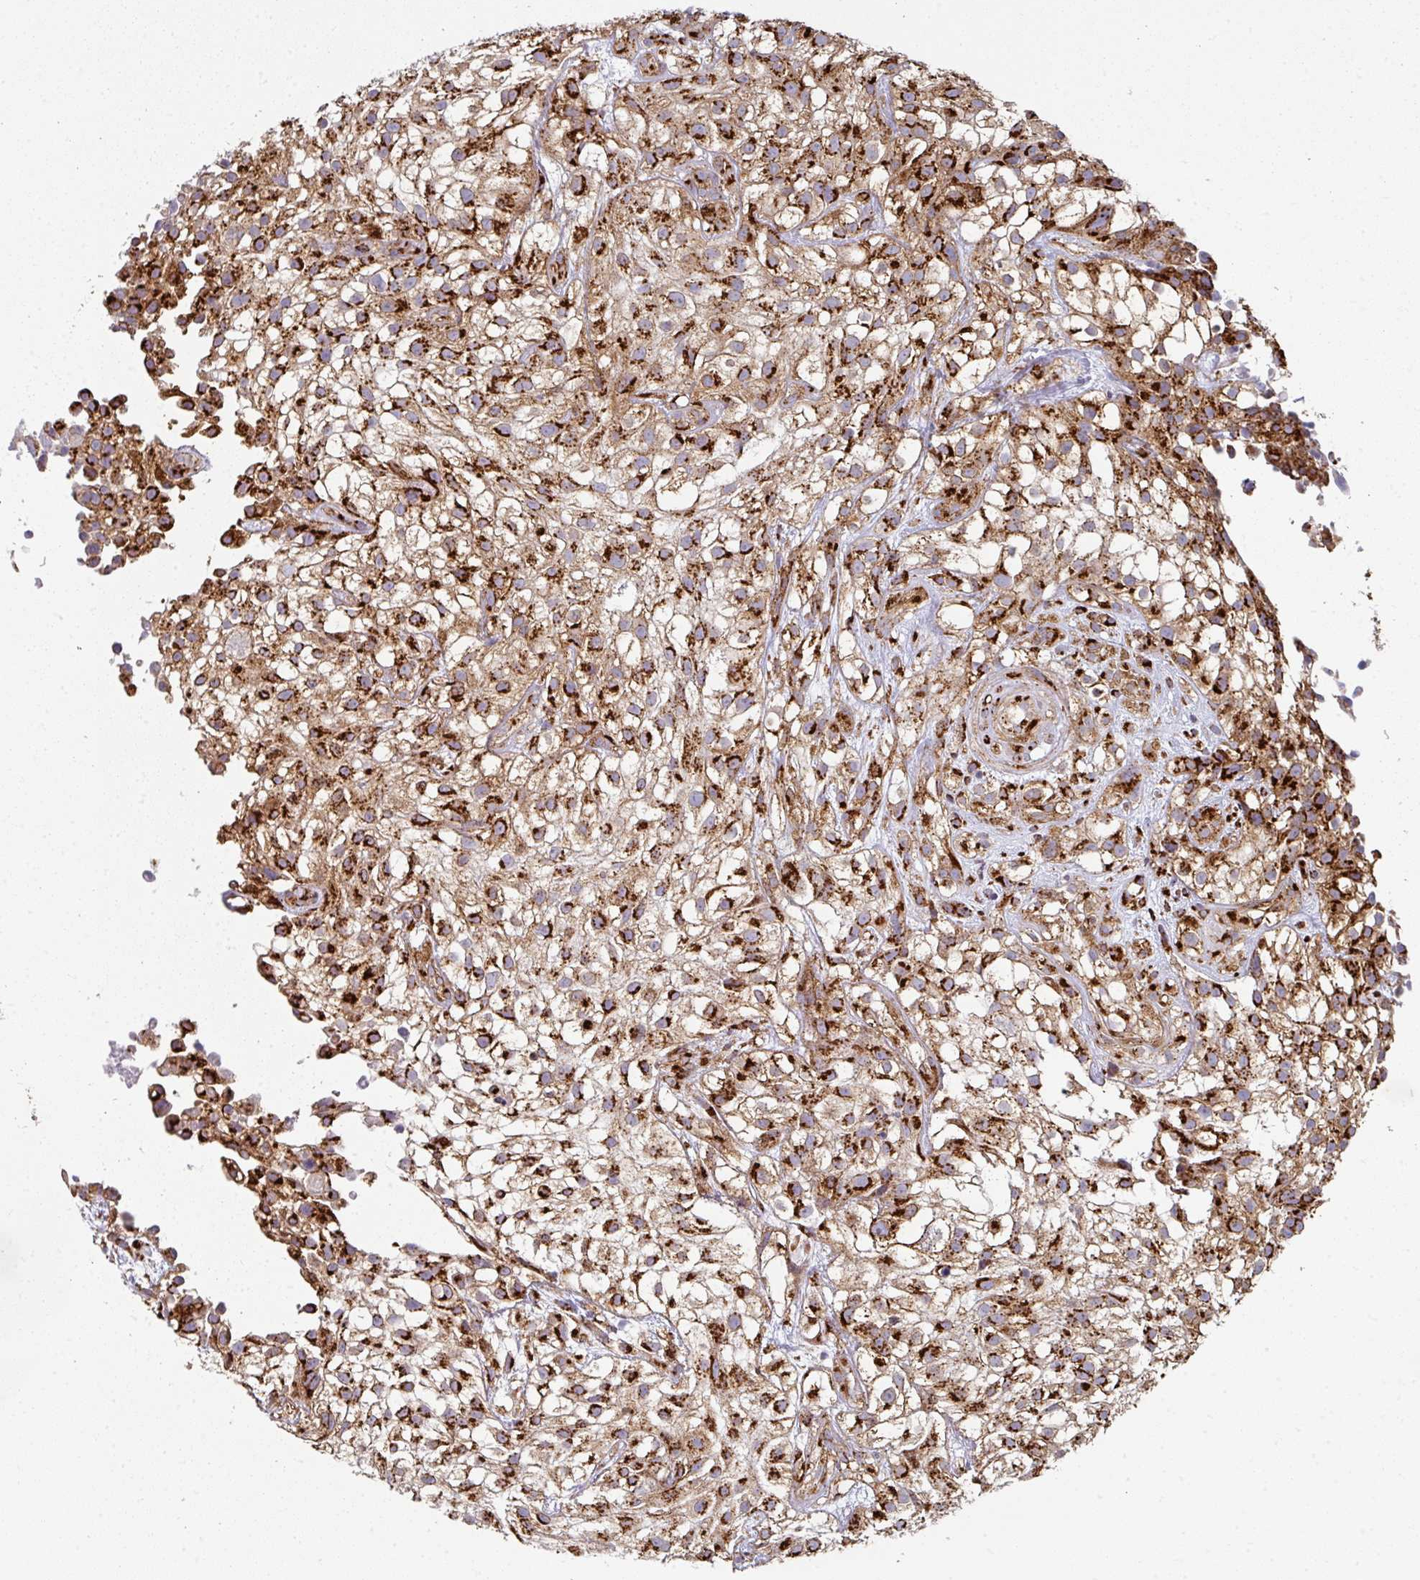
{"staining": {"intensity": "strong", "quantity": ">75%", "location": "cytoplasmic/membranous"}, "tissue": "urothelial cancer", "cell_type": "Tumor cells", "image_type": "cancer", "snomed": [{"axis": "morphology", "description": "Urothelial carcinoma, High grade"}, {"axis": "topography", "description": "Urinary bladder"}], "caption": "High-power microscopy captured an immunohistochemistry (IHC) histopathology image of urothelial cancer, revealing strong cytoplasmic/membranous staining in about >75% of tumor cells.", "gene": "CCDC85B", "patient": {"sex": "male", "age": 56}}